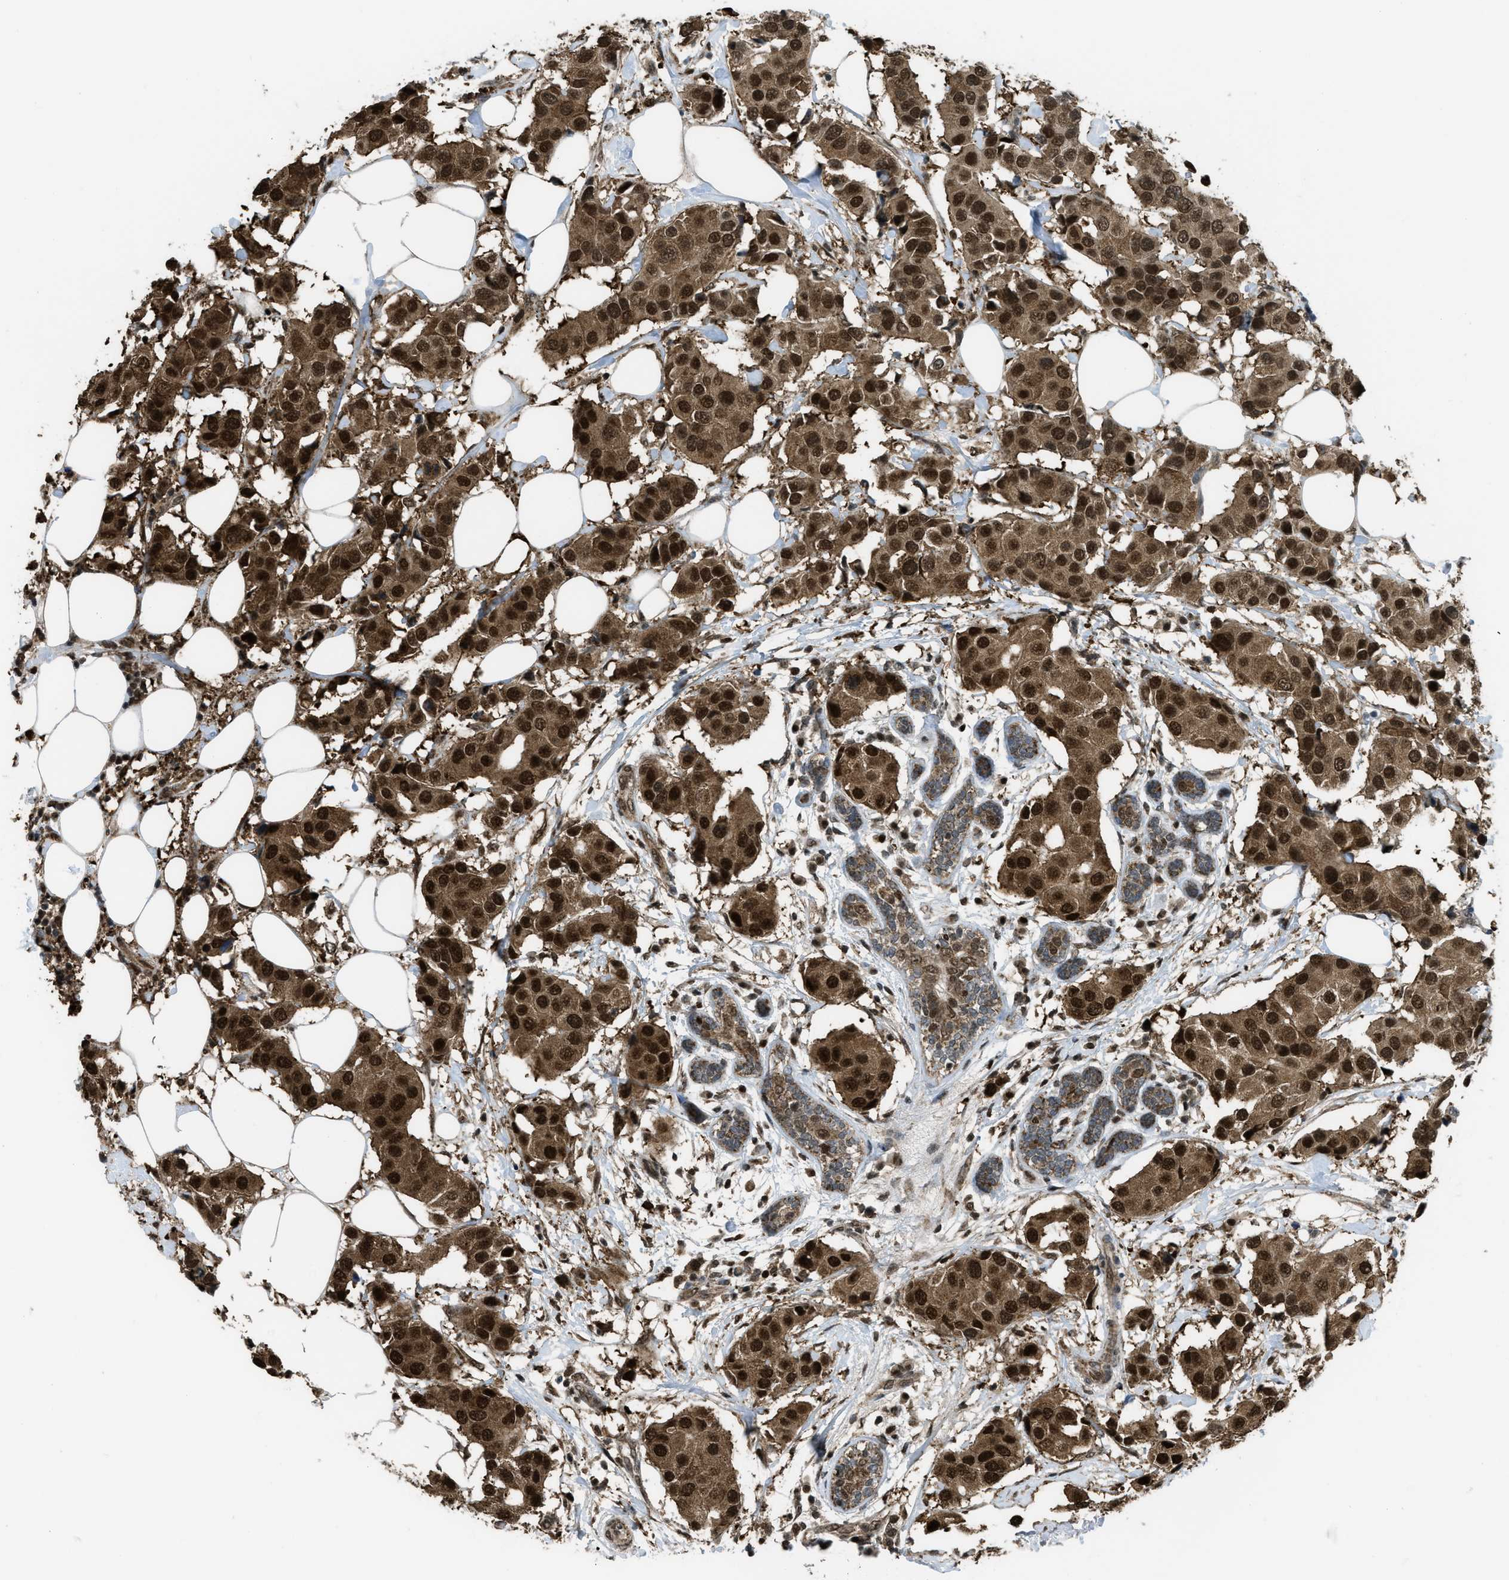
{"staining": {"intensity": "strong", "quantity": ">75%", "location": "cytoplasmic/membranous,nuclear"}, "tissue": "breast cancer", "cell_type": "Tumor cells", "image_type": "cancer", "snomed": [{"axis": "morphology", "description": "Normal tissue, NOS"}, {"axis": "morphology", "description": "Duct carcinoma"}, {"axis": "topography", "description": "Breast"}], "caption": "Breast cancer stained for a protein (brown) reveals strong cytoplasmic/membranous and nuclear positive positivity in about >75% of tumor cells.", "gene": "TNPO1", "patient": {"sex": "female", "age": 50}}